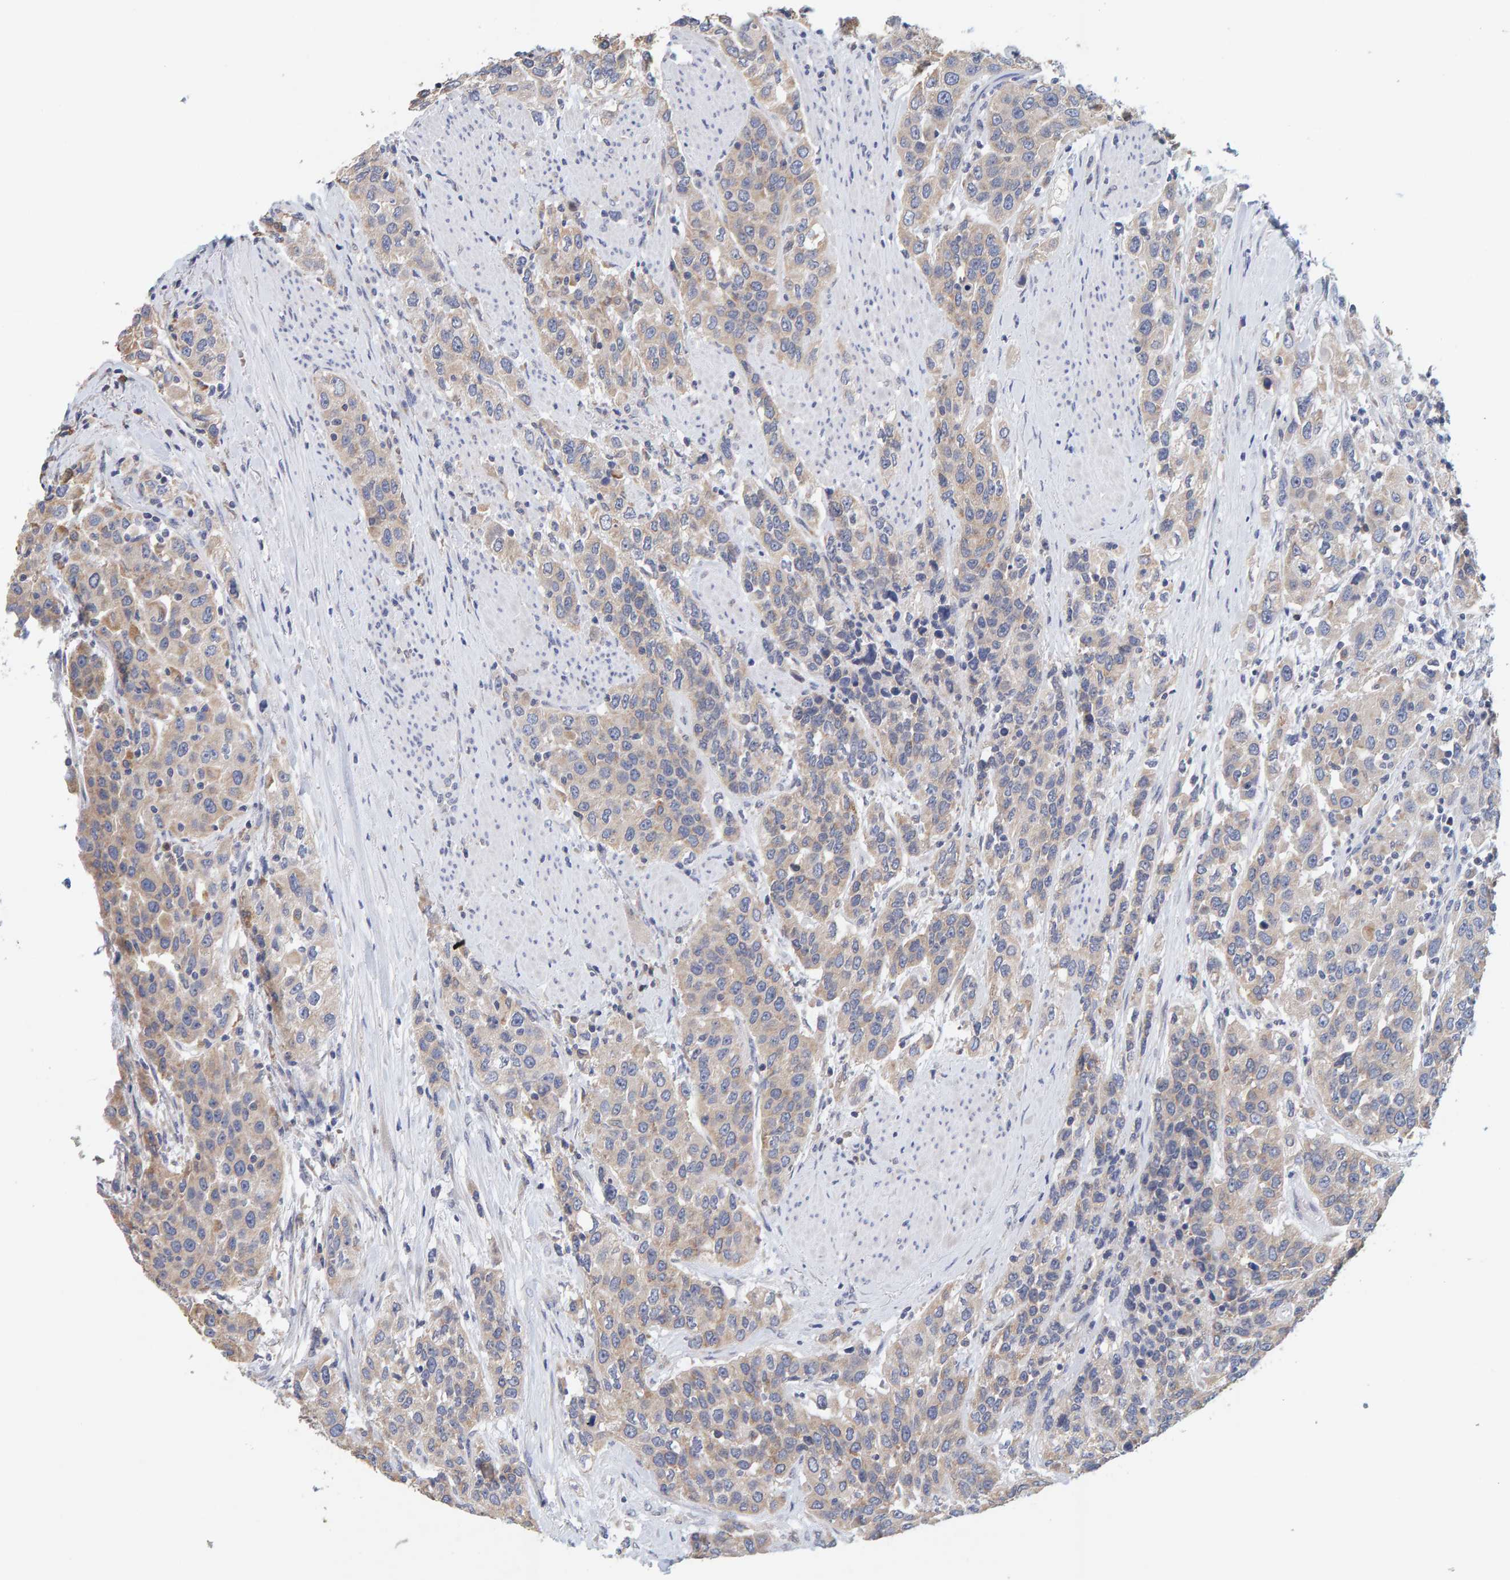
{"staining": {"intensity": "weak", "quantity": ">75%", "location": "cytoplasmic/membranous"}, "tissue": "urothelial cancer", "cell_type": "Tumor cells", "image_type": "cancer", "snomed": [{"axis": "morphology", "description": "Urothelial carcinoma, High grade"}, {"axis": "topography", "description": "Urinary bladder"}], "caption": "Immunohistochemical staining of high-grade urothelial carcinoma displays weak cytoplasmic/membranous protein staining in about >75% of tumor cells.", "gene": "SGPL1", "patient": {"sex": "female", "age": 80}}